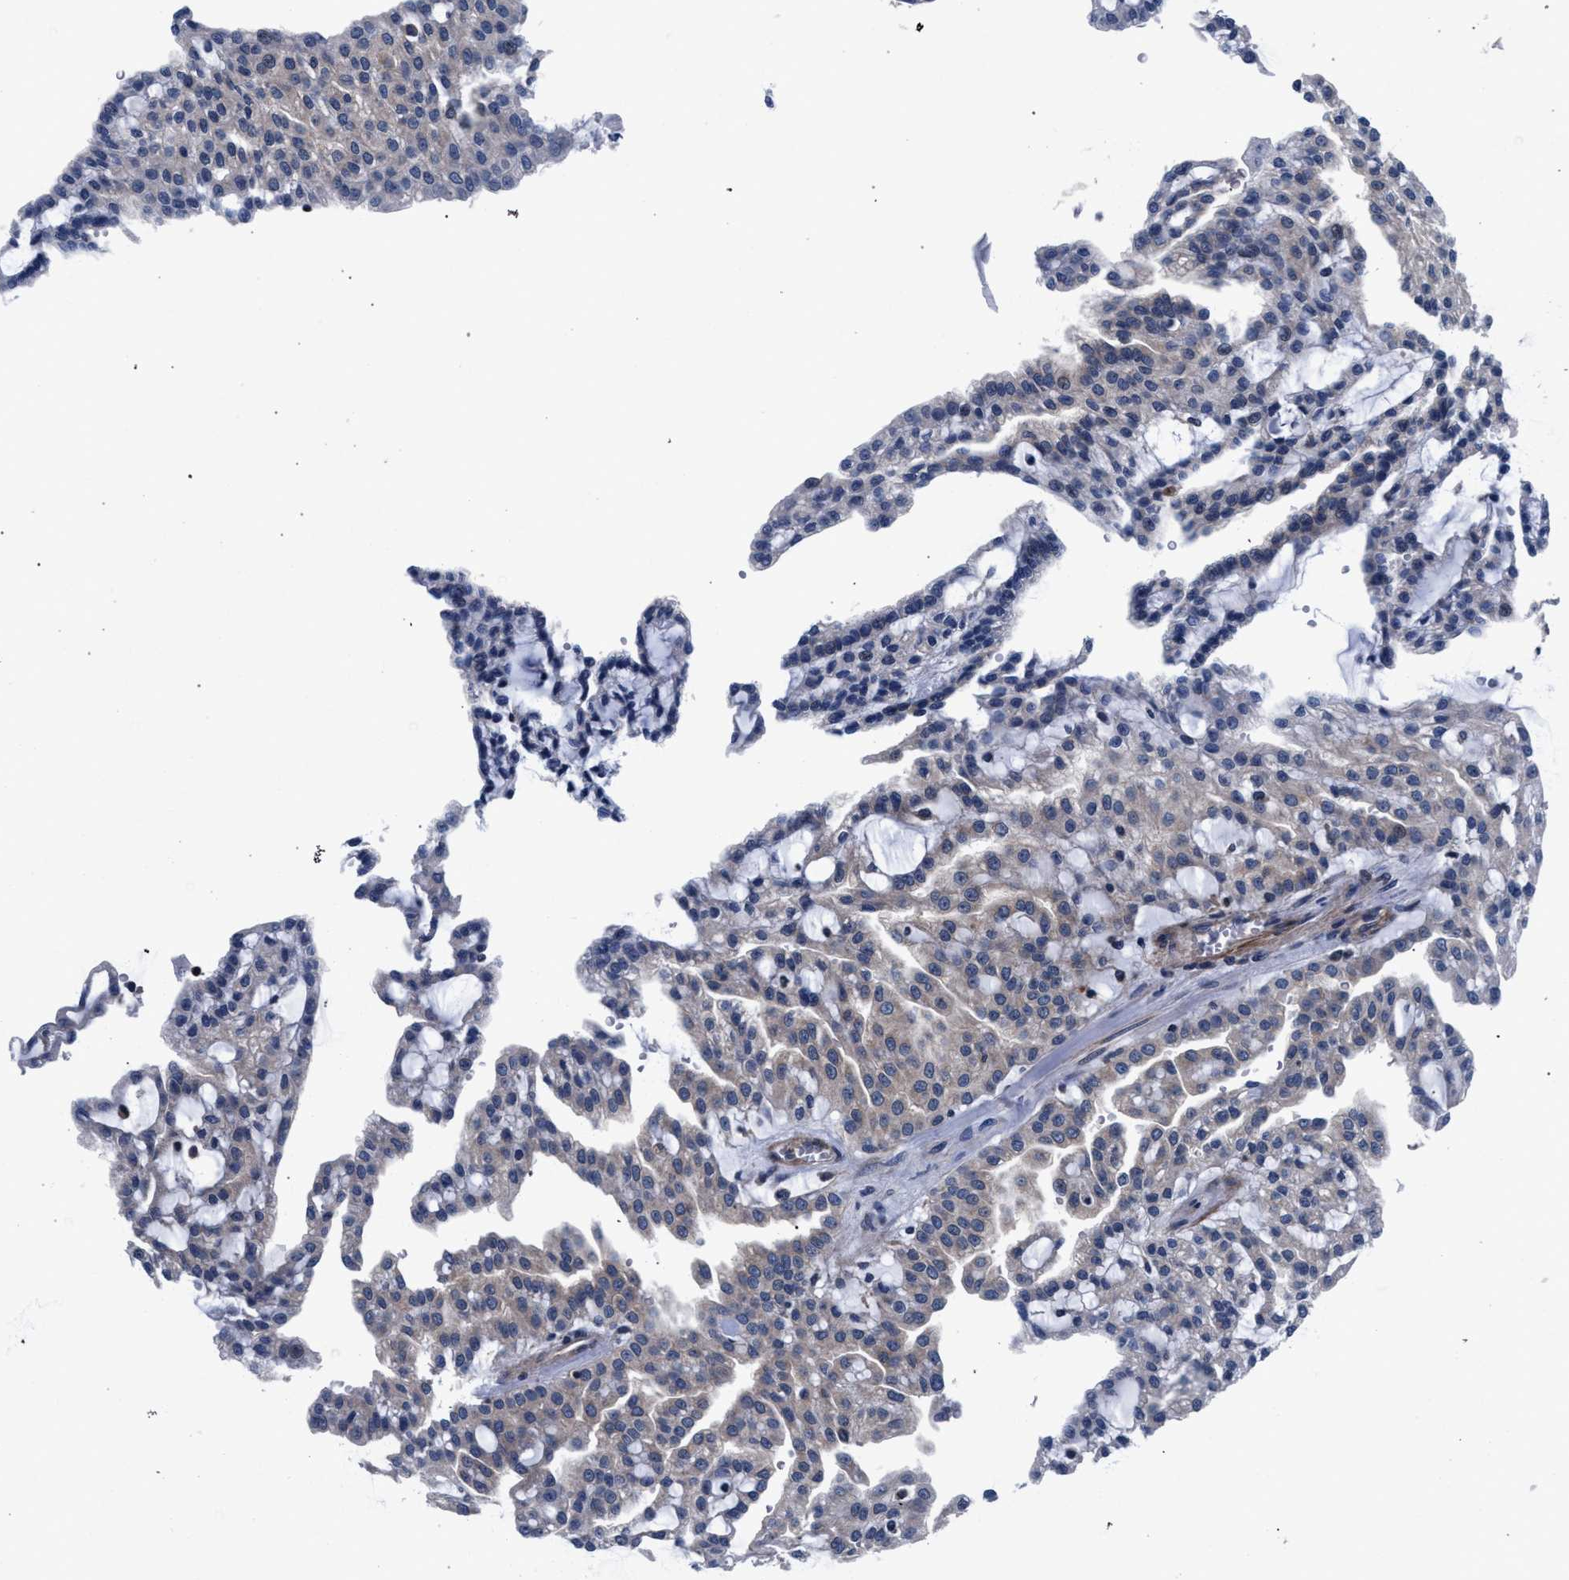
{"staining": {"intensity": "negative", "quantity": "none", "location": "none"}, "tissue": "renal cancer", "cell_type": "Tumor cells", "image_type": "cancer", "snomed": [{"axis": "morphology", "description": "Adenocarcinoma, NOS"}, {"axis": "topography", "description": "Kidney"}], "caption": "This is an immunohistochemistry image of renal cancer (adenocarcinoma). There is no expression in tumor cells.", "gene": "LASP1", "patient": {"sex": "male", "age": 63}}